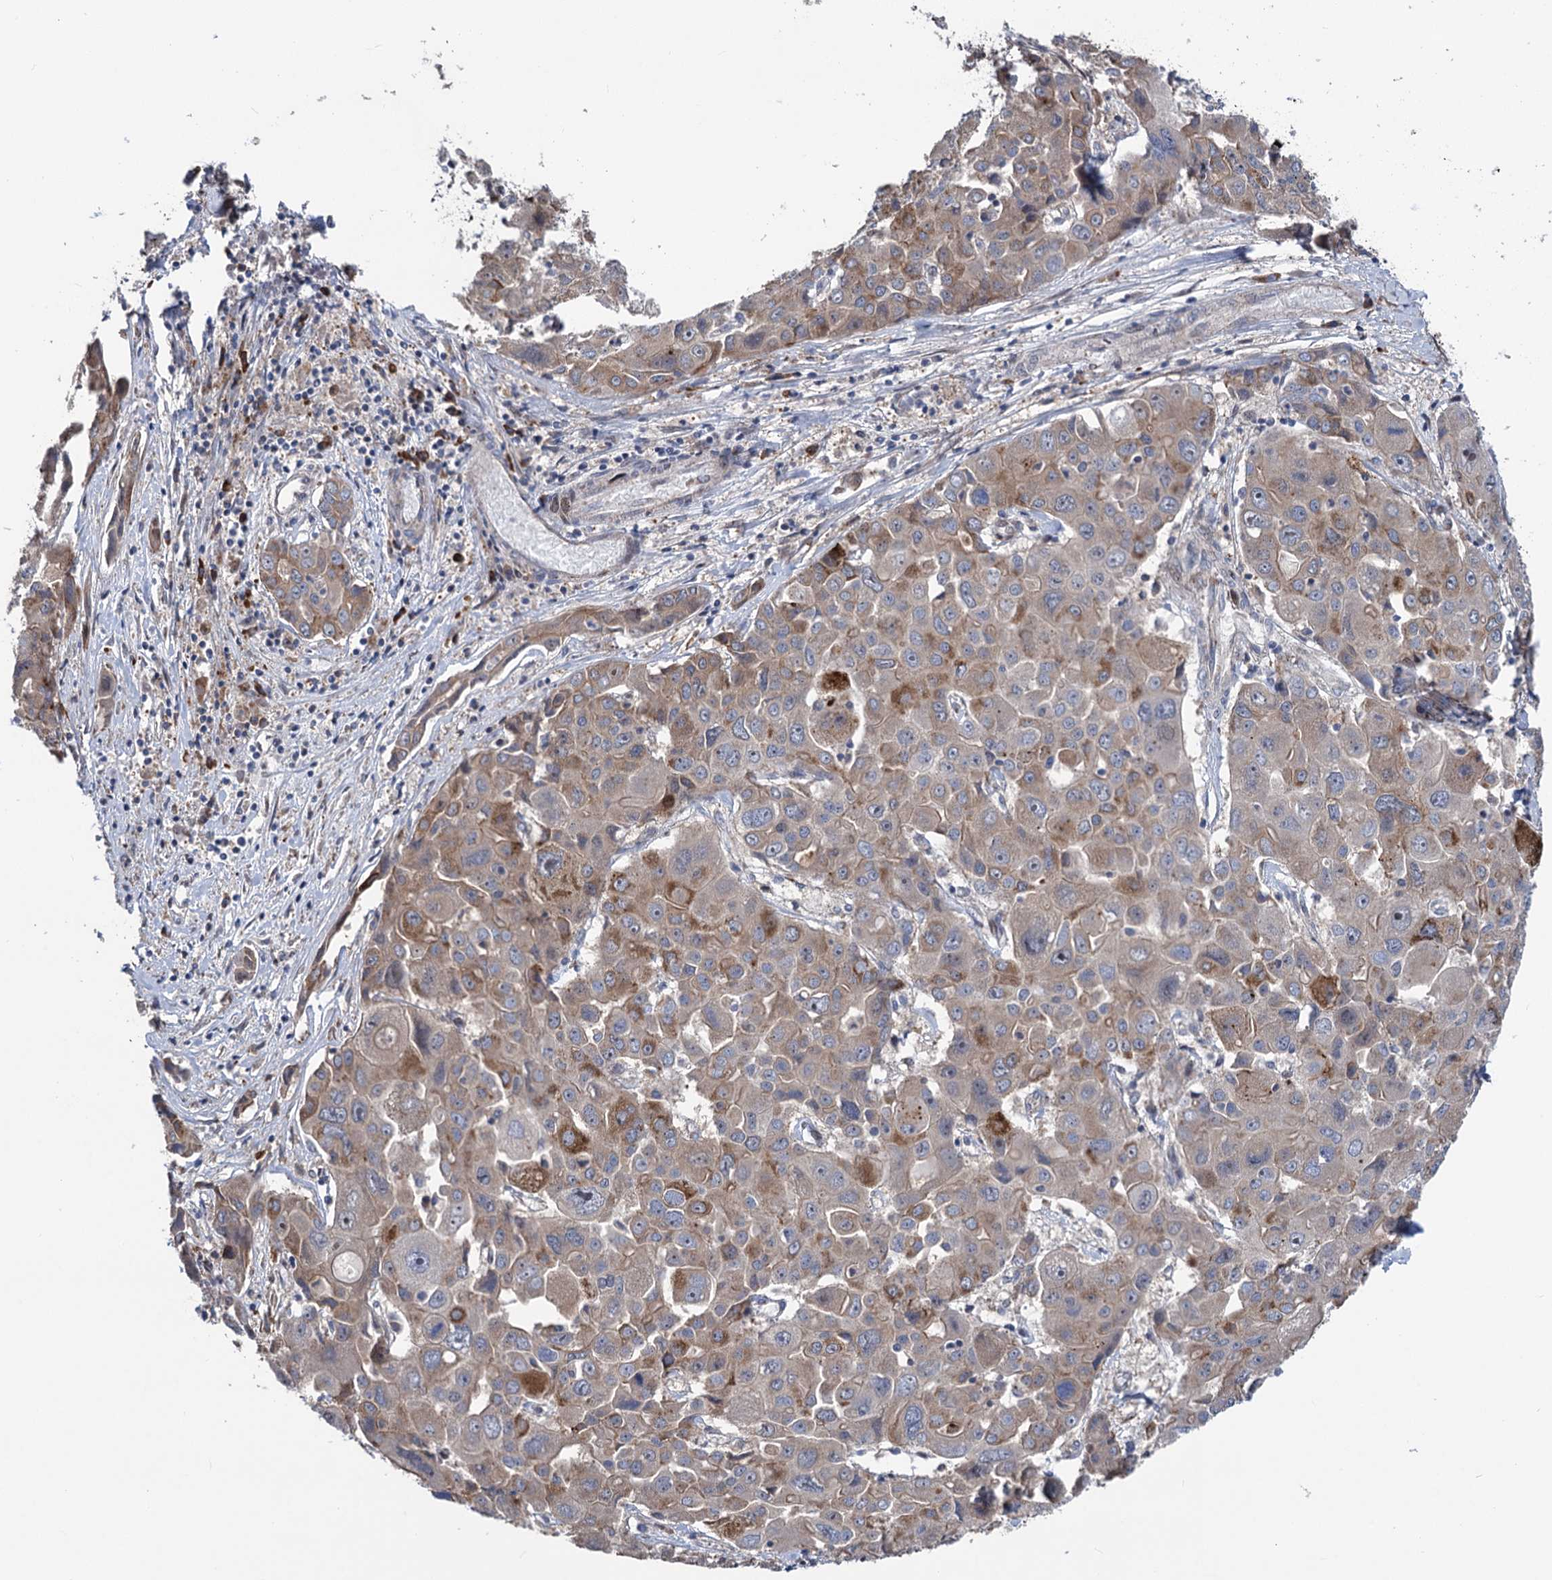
{"staining": {"intensity": "moderate", "quantity": "<25%", "location": "cytoplasmic/membranous"}, "tissue": "liver cancer", "cell_type": "Tumor cells", "image_type": "cancer", "snomed": [{"axis": "morphology", "description": "Cholangiocarcinoma"}, {"axis": "topography", "description": "Liver"}], "caption": "Moderate cytoplasmic/membranous protein expression is present in about <25% of tumor cells in liver cholangiocarcinoma.", "gene": "UBR1", "patient": {"sex": "male", "age": 67}}